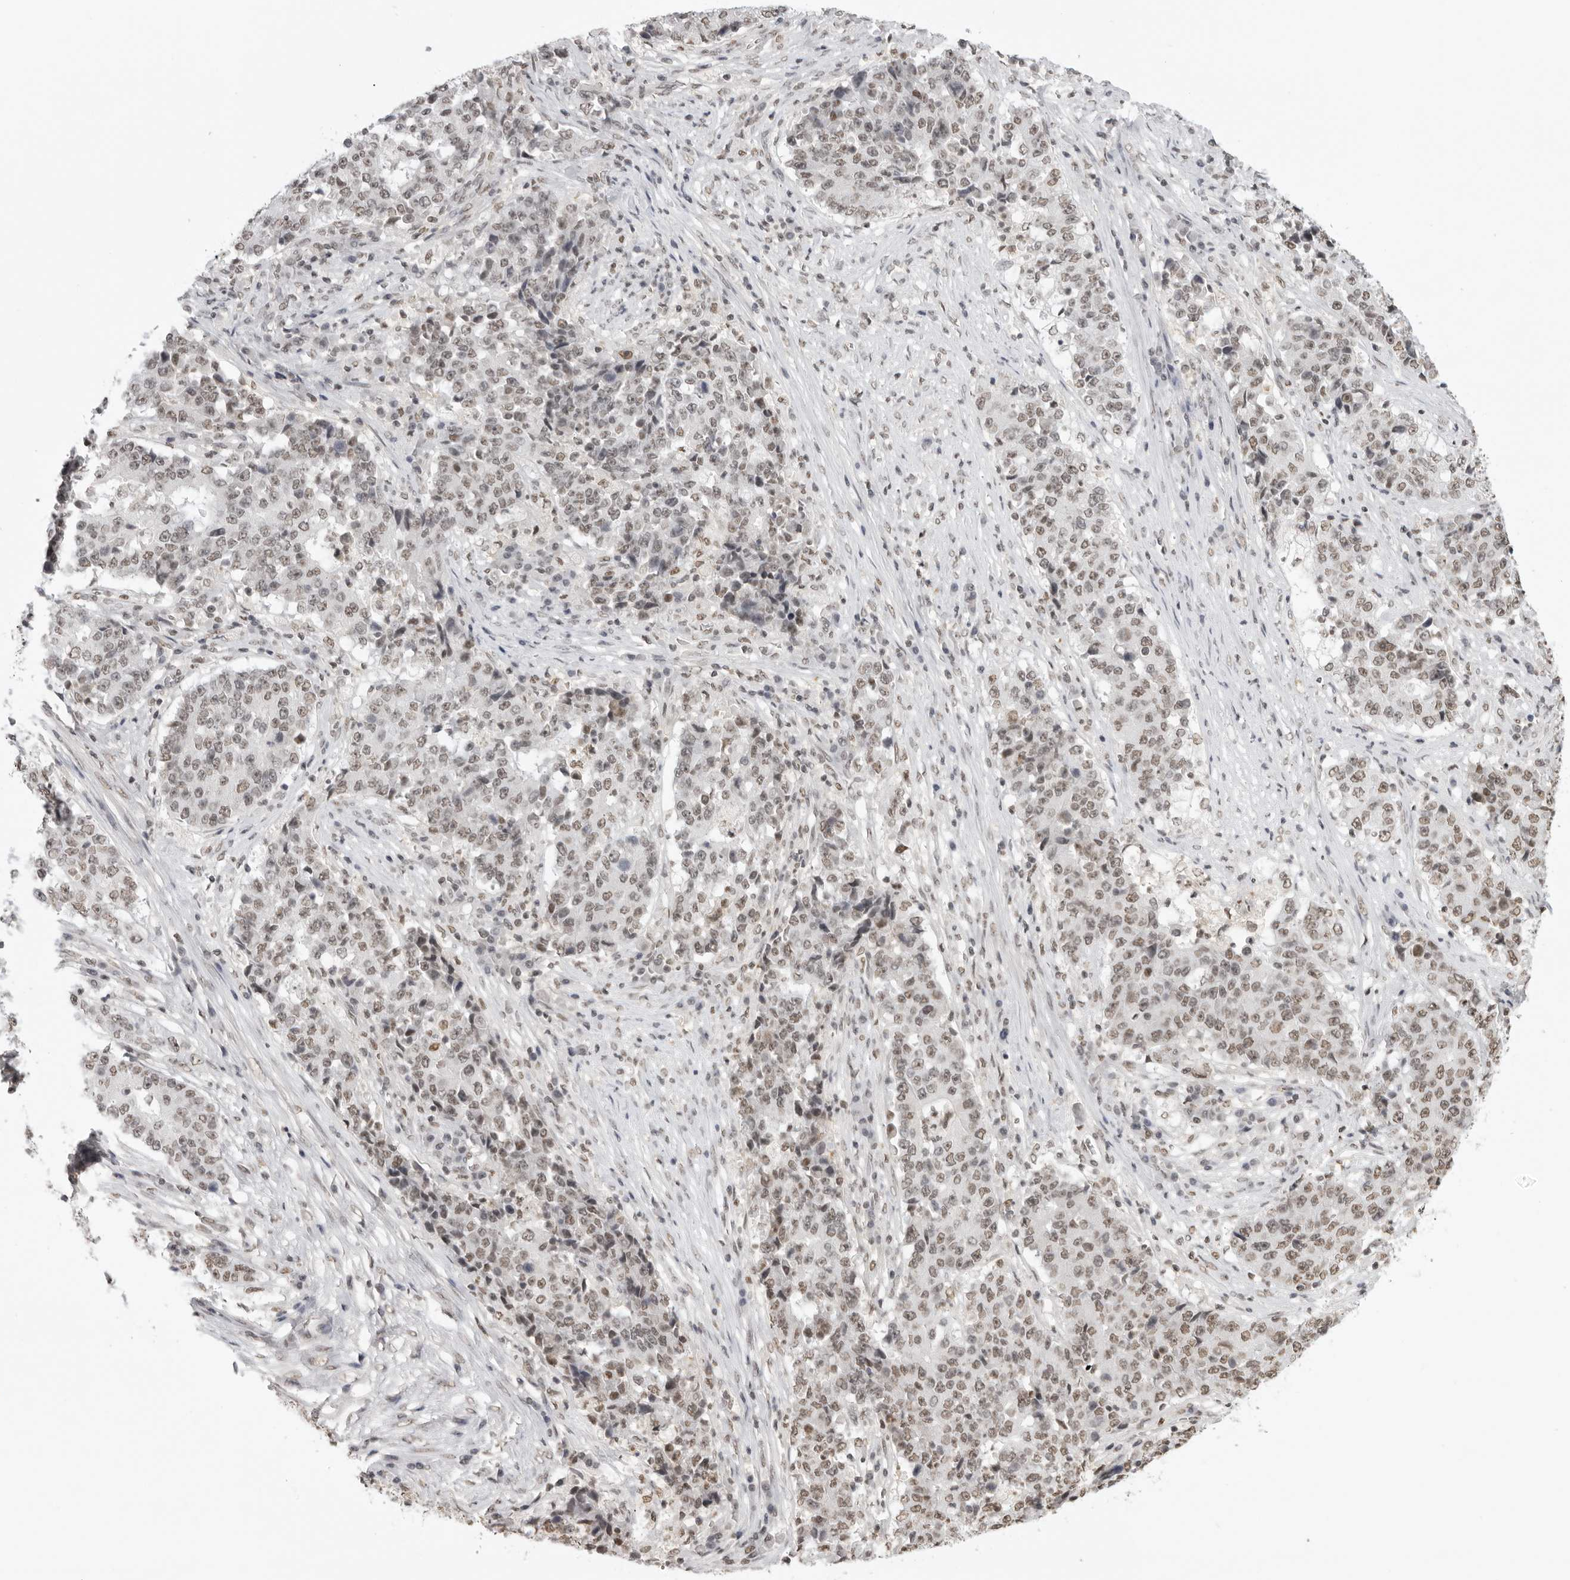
{"staining": {"intensity": "weak", "quantity": "25%-75%", "location": "nuclear"}, "tissue": "stomach cancer", "cell_type": "Tumor cells", "image_type": "cancer", "snomed": [{"axis": "morphology", "description": "Adenocarcinoma, NOS"}, {"axis": "topography", "description": "Stomach"}], "caption": "A low amount of weak nuclear staining is present in about 25%-75% of tumor cells in stomach adenocarcinoma tissue.", "gene": "RPA2", "patient": {"sex": "male", "age": 59}}